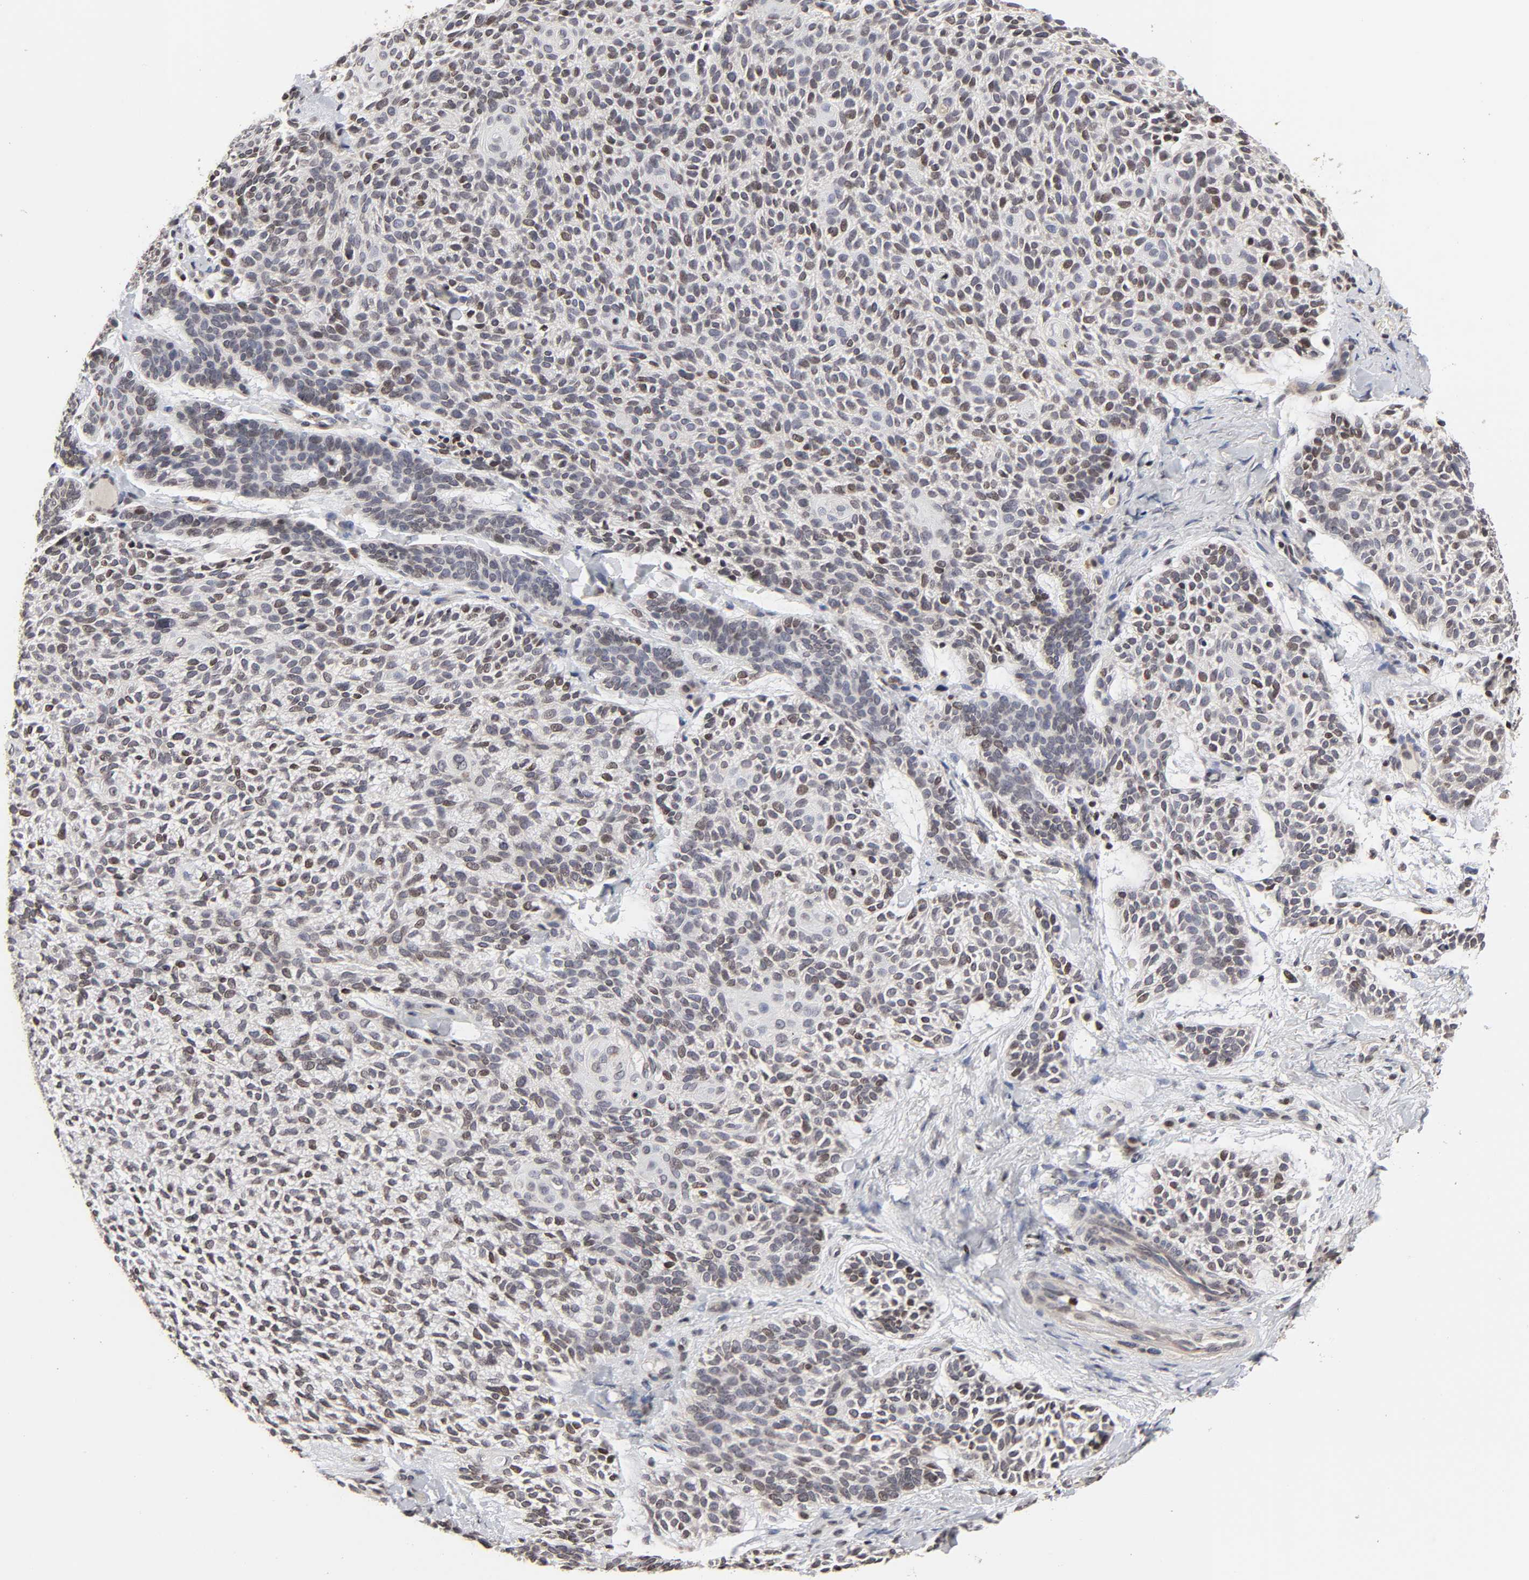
{"staining": {"intensity": "moderate", "quantity": "<25%", "location": "cytoplasmic/membranous"}, "tissue": "skin cancer", "cell_type": "Tumor cells", "image_type": "cancer", "snomed": [{"axis": "morphology", "description": "Normal tissue, NOS"}, {"axis": "morphology", "description": "Basal cell carcinoma"}, {"axis": "topography", "description": "Skin"}], "caption": "An image showing moderate cytoplasmic/membranous positivity in about <25% of tumor cells in skin cancer, as visualized by brown immunohistochemical staining.", "gene": "ZNF473", "patient": {"sex": "female", "age": 70}}